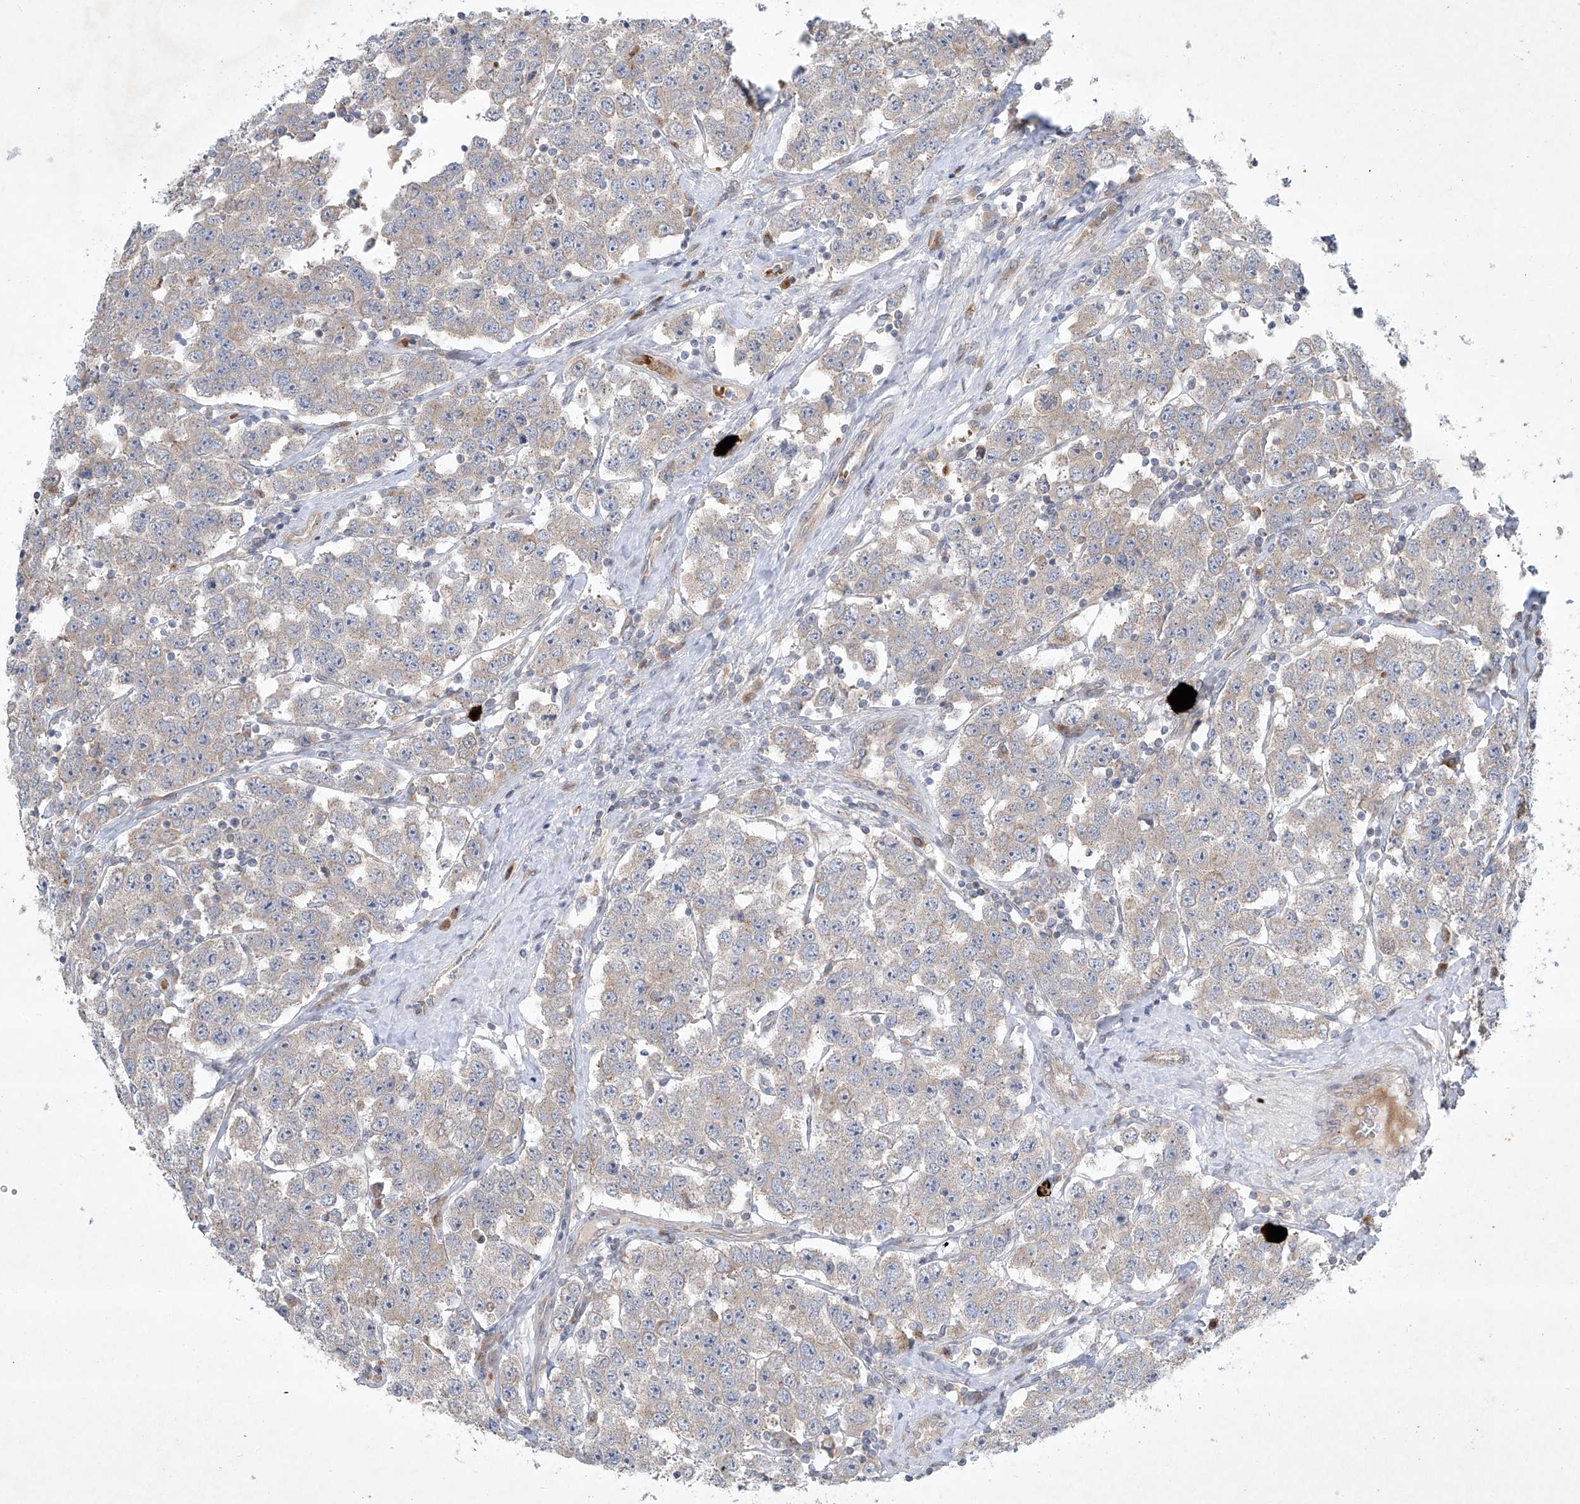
{"staining": {"intensity": "weak", "quantity": "25%-75%", "location": "cytoplasmic/membranous"}, "tissue": "testis cancer", "cell_type": "Tumor cells", "image_type": "cancer", "snomed": [{"axis": "morphology", "description": "Seminoma, NOS"}, {"axis": "topography", "description": "Testis"}], "caption": "Protein staining shows weak cytoplasmic/membranous expression in approximately 25%-75% of tumor cells in testis seminoma. The protein of interest is stained brown, and the nuclei are stained in blue (DAB IHC with brightfield microscopy, high magnification).", "gene": "TJAP1", "patient": {"sex": "male", "age": 28}}